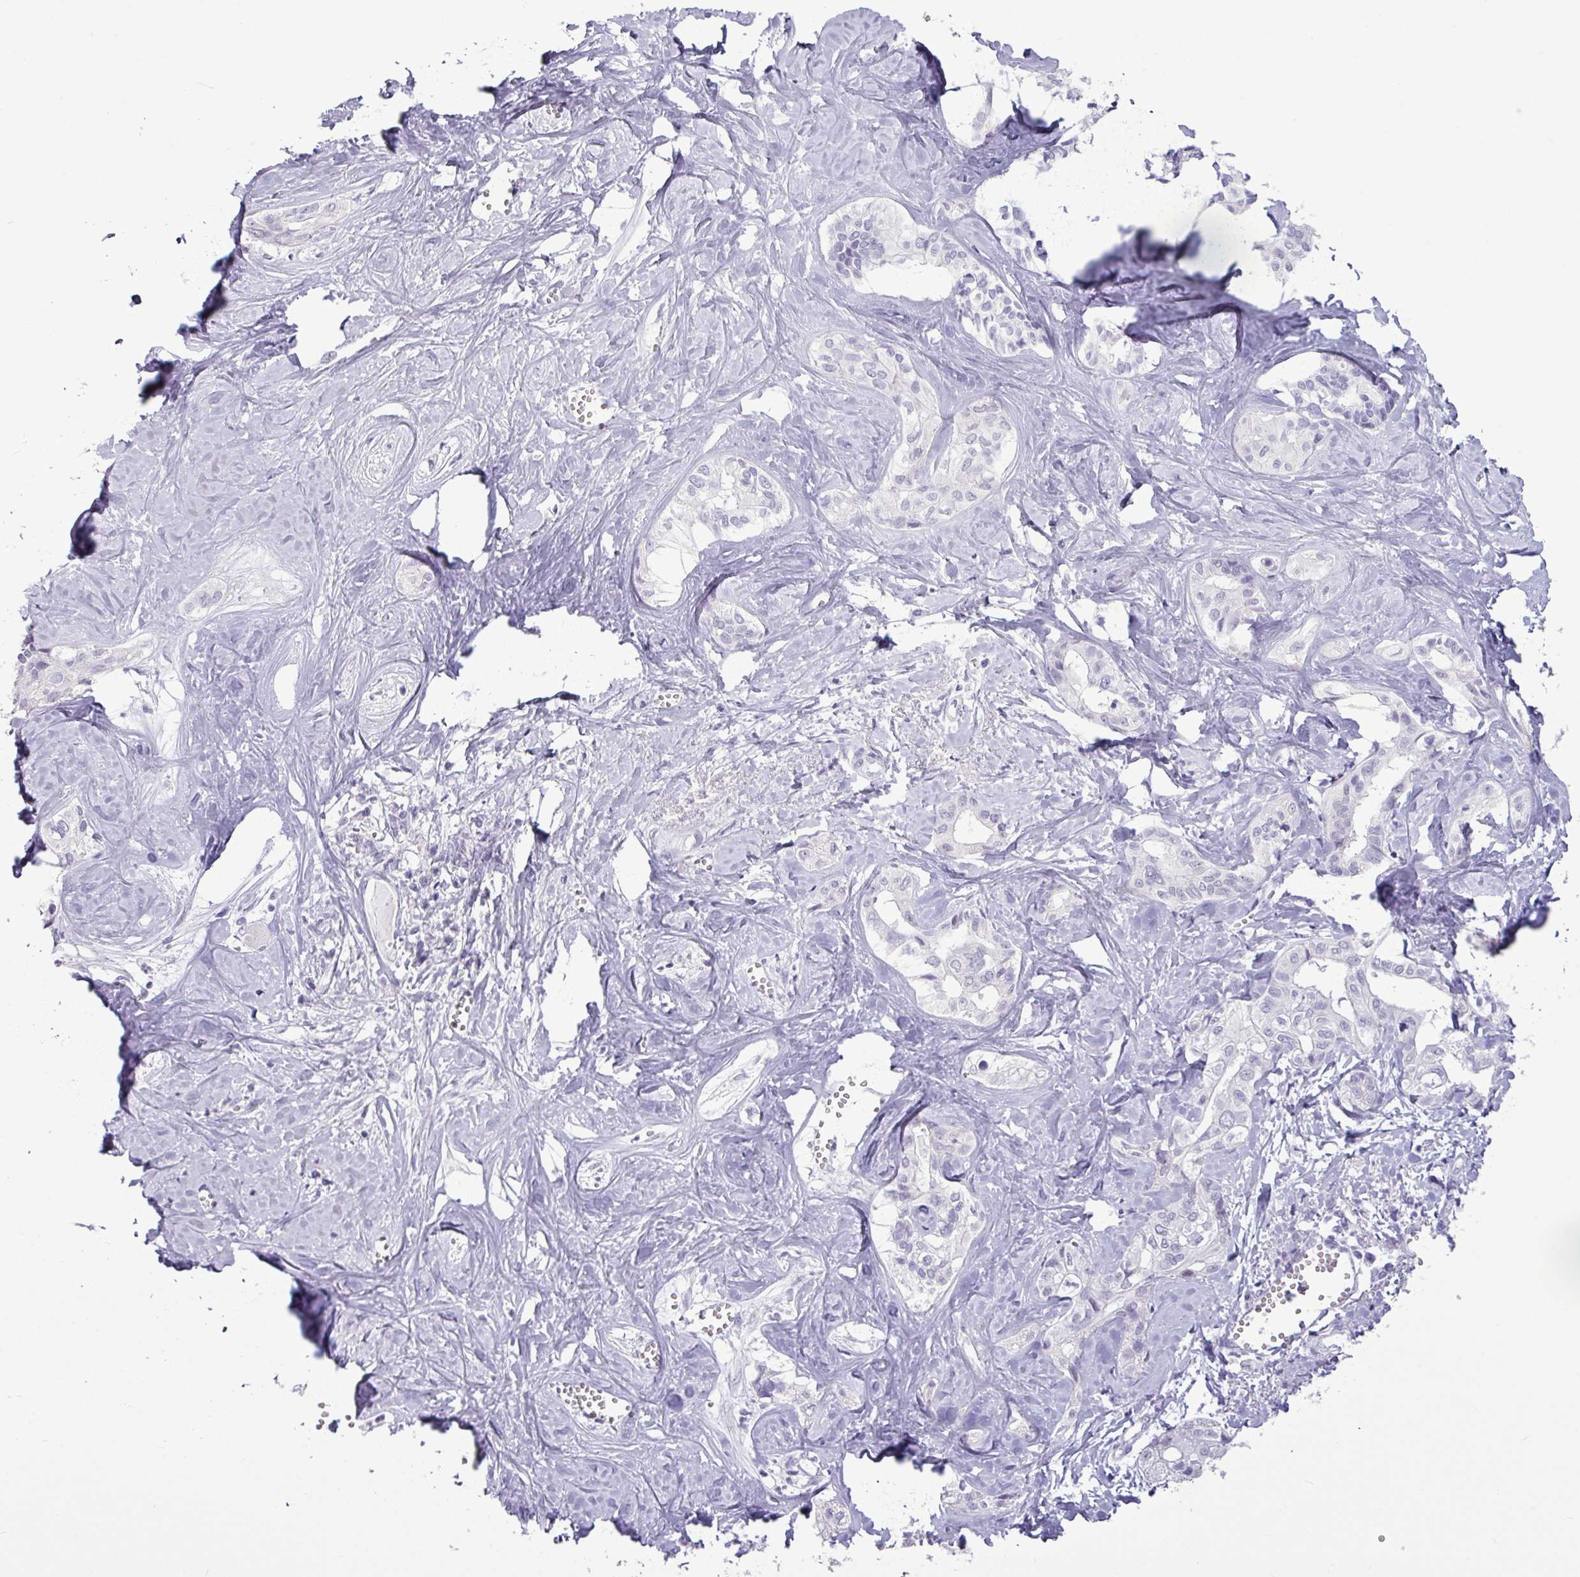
{"staining": {"intensity": "negative", "quantity": "none", "location": "none"}, "tissue": "liver cancer", "cell_type": "Tumor cells", "image_type": "cancer", "snomed": [{"axis": "morphology", "description": "Cholangiocarcinoma"}, {"axis": "topography", "description": "Liver"}], "caption": "High power microscopy histopathology image of an immunohistochemistry (IHC) micrograph of liver cancer (cholangiocarcinoma), revealing no significant staining in tumor cells. Nuclei are stained in blue.", "gene": "AMY2A", "patient": {"sex": "female", "age": 77}}